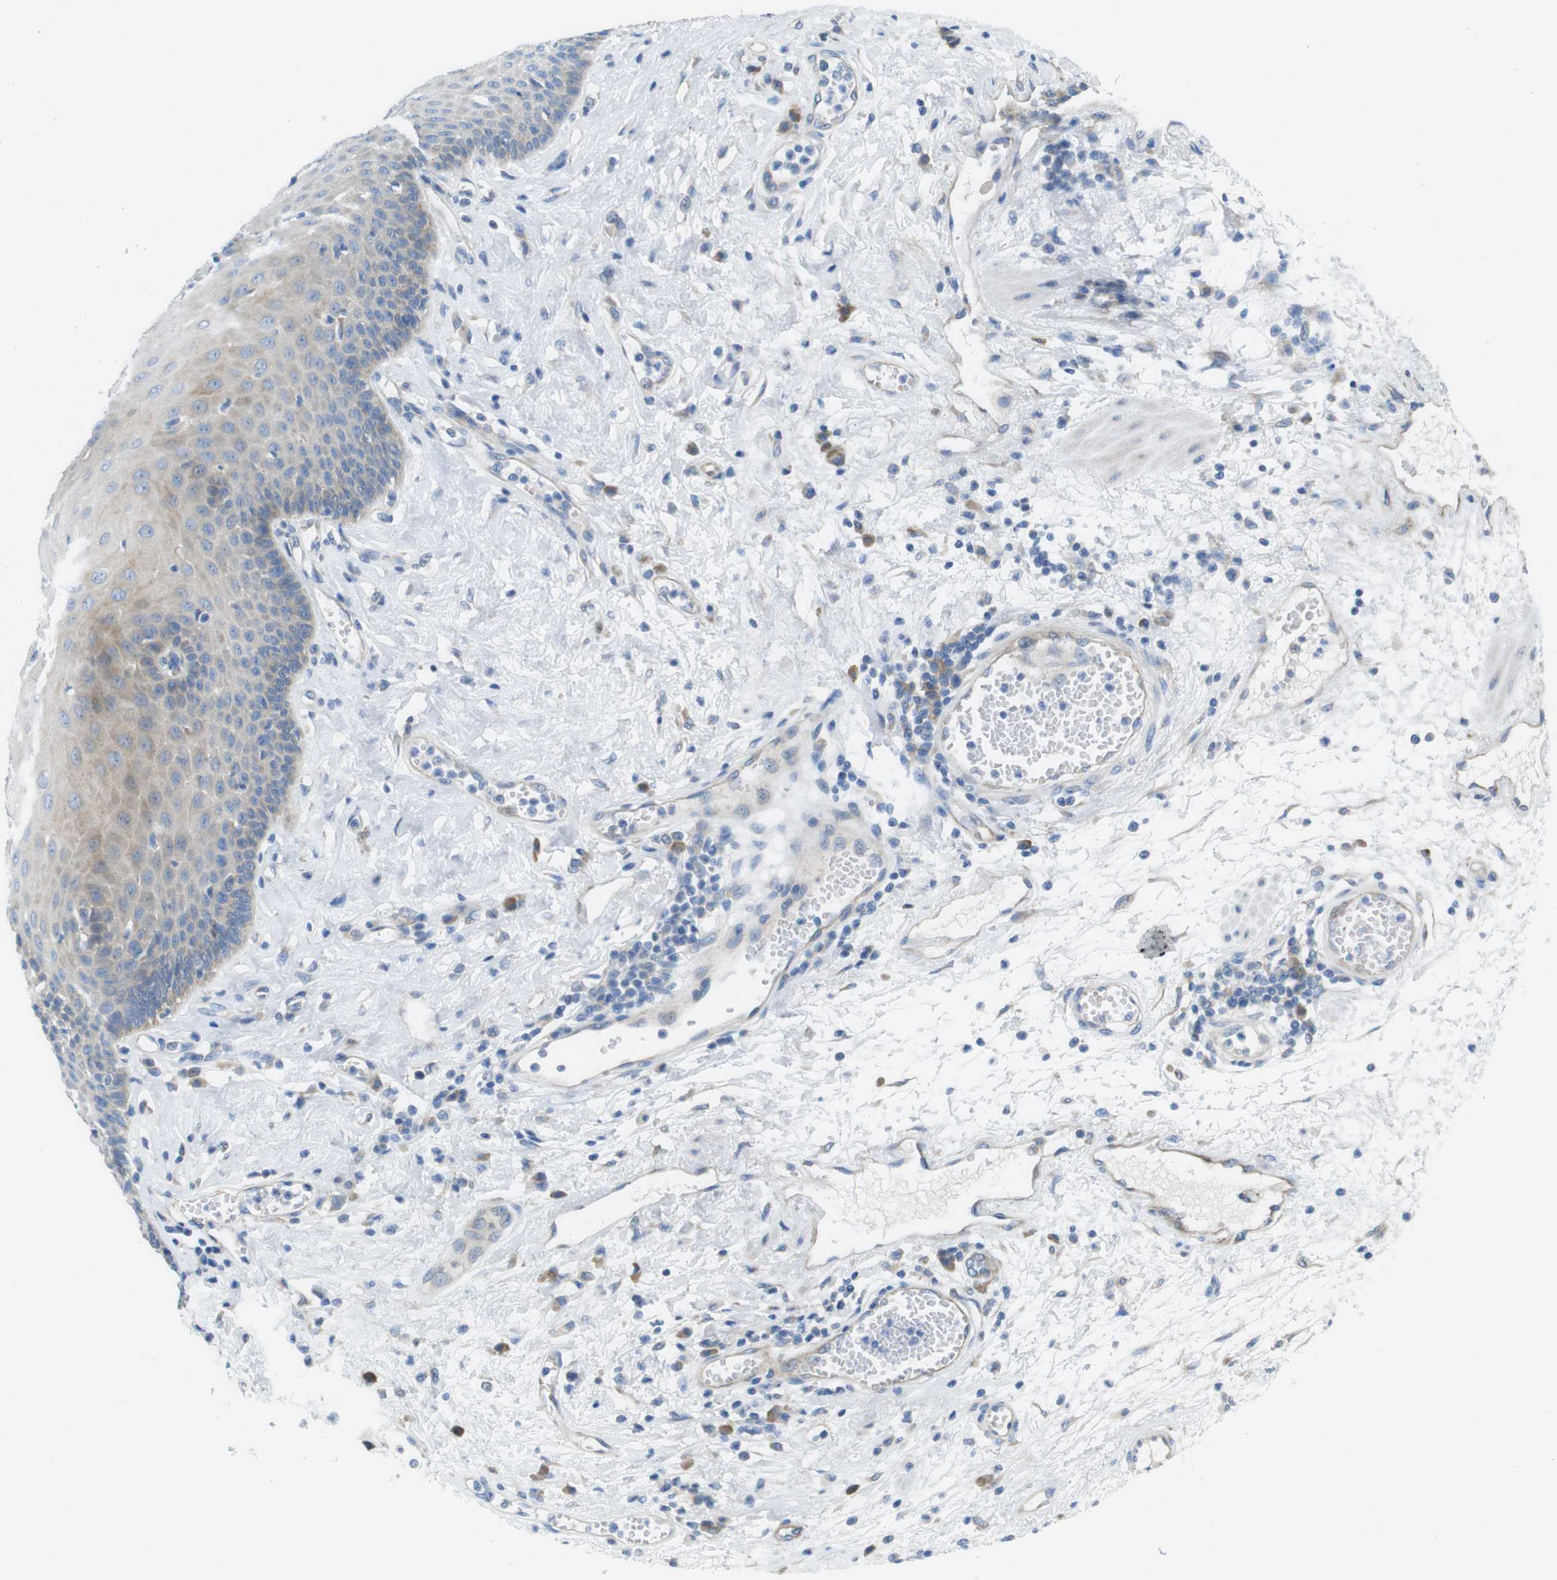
{"staining": {"intensity": "weak", "quantity": "25%-75%", "location": "cytoplasmic/membranous"}, "tissue": "esophagus", "cell_type": "Squamous epithelial cells", "image_type": "normal", "snomed": [{"axis": "morphology", "description": "Normal tissue, NOS"}, {"axis": "morphology", "description": "Squamous cell carcinoma, NOS"}, {"axis": "topography", "description": "Esophagus"}], "caption": "An IHC photomicrograph of normal tissue is shown. Protein staining in brown shows weak cytoplasmic/membranous positivity in esophagus within squamous epithelial cells. (Brightfield microscopy of DAB IHC at high magnification).", "gene": "TMEM234", "patient": {"sex": "male", "age": 65}}